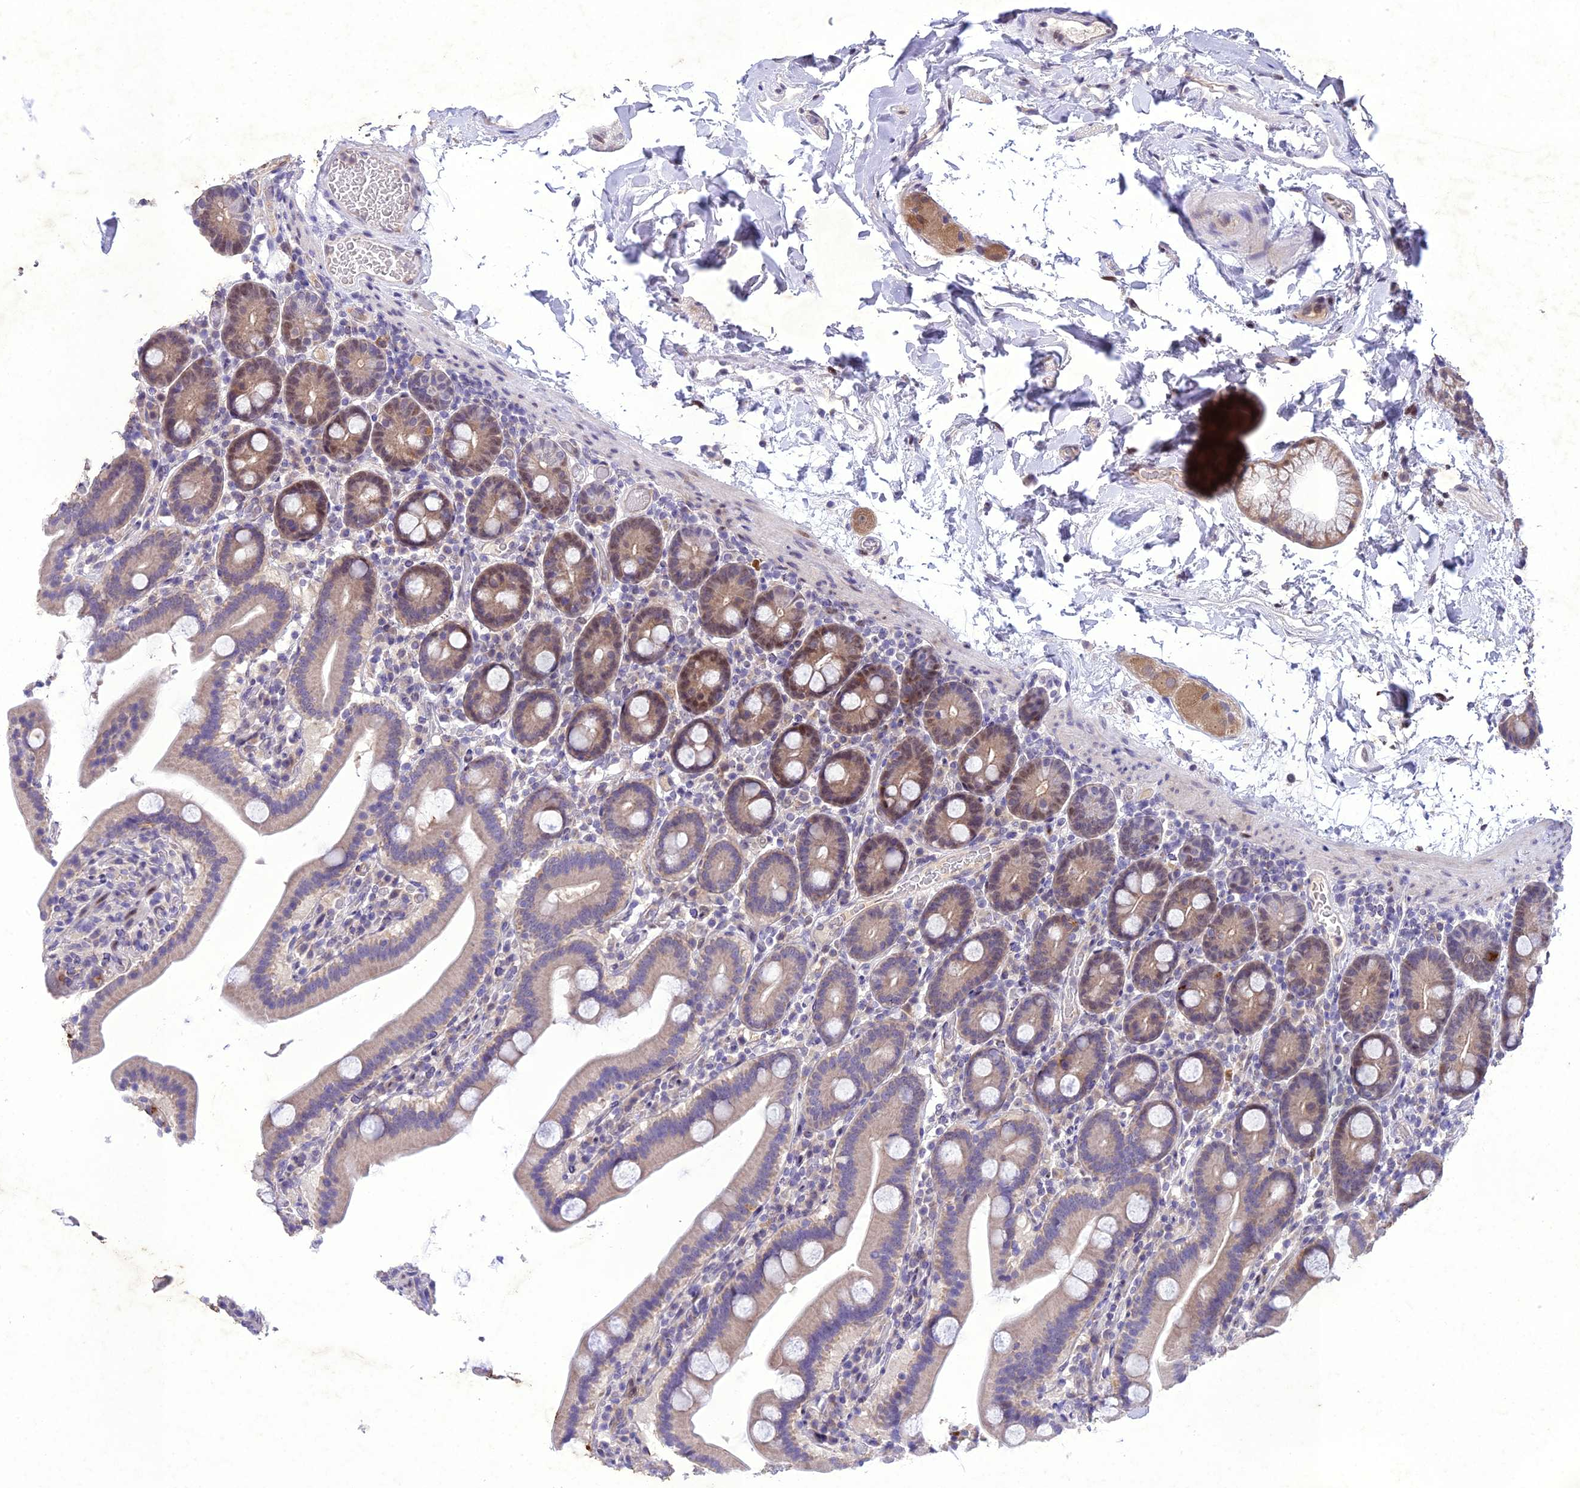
{"staining": {"intensity": "moderate", "quantity": "25%-75%", "location": "cytoplasmic/membranous,nuclear"}, "tissue": "duodenum", "cell_type": "Glandular cells", "image_type": "normal", "snomed": [{"axis": "morphology", "description": "Normal tissue, NOS"}, {"axis": "topography", "description": "Duodenum"}], "caption": "A brown stain shows moderate cytoplasmic/membranous,nuclear positivity of a protein in glandular cells of benign human duodenum. (Stains: DAB (3,3'-diaminobenzidine) in brown, nuclei in blue, Microscopy: brightfield microscopy at high magnification).", "gene": "ANKRD52", "patient": {"sex": "male", "age": 55}}